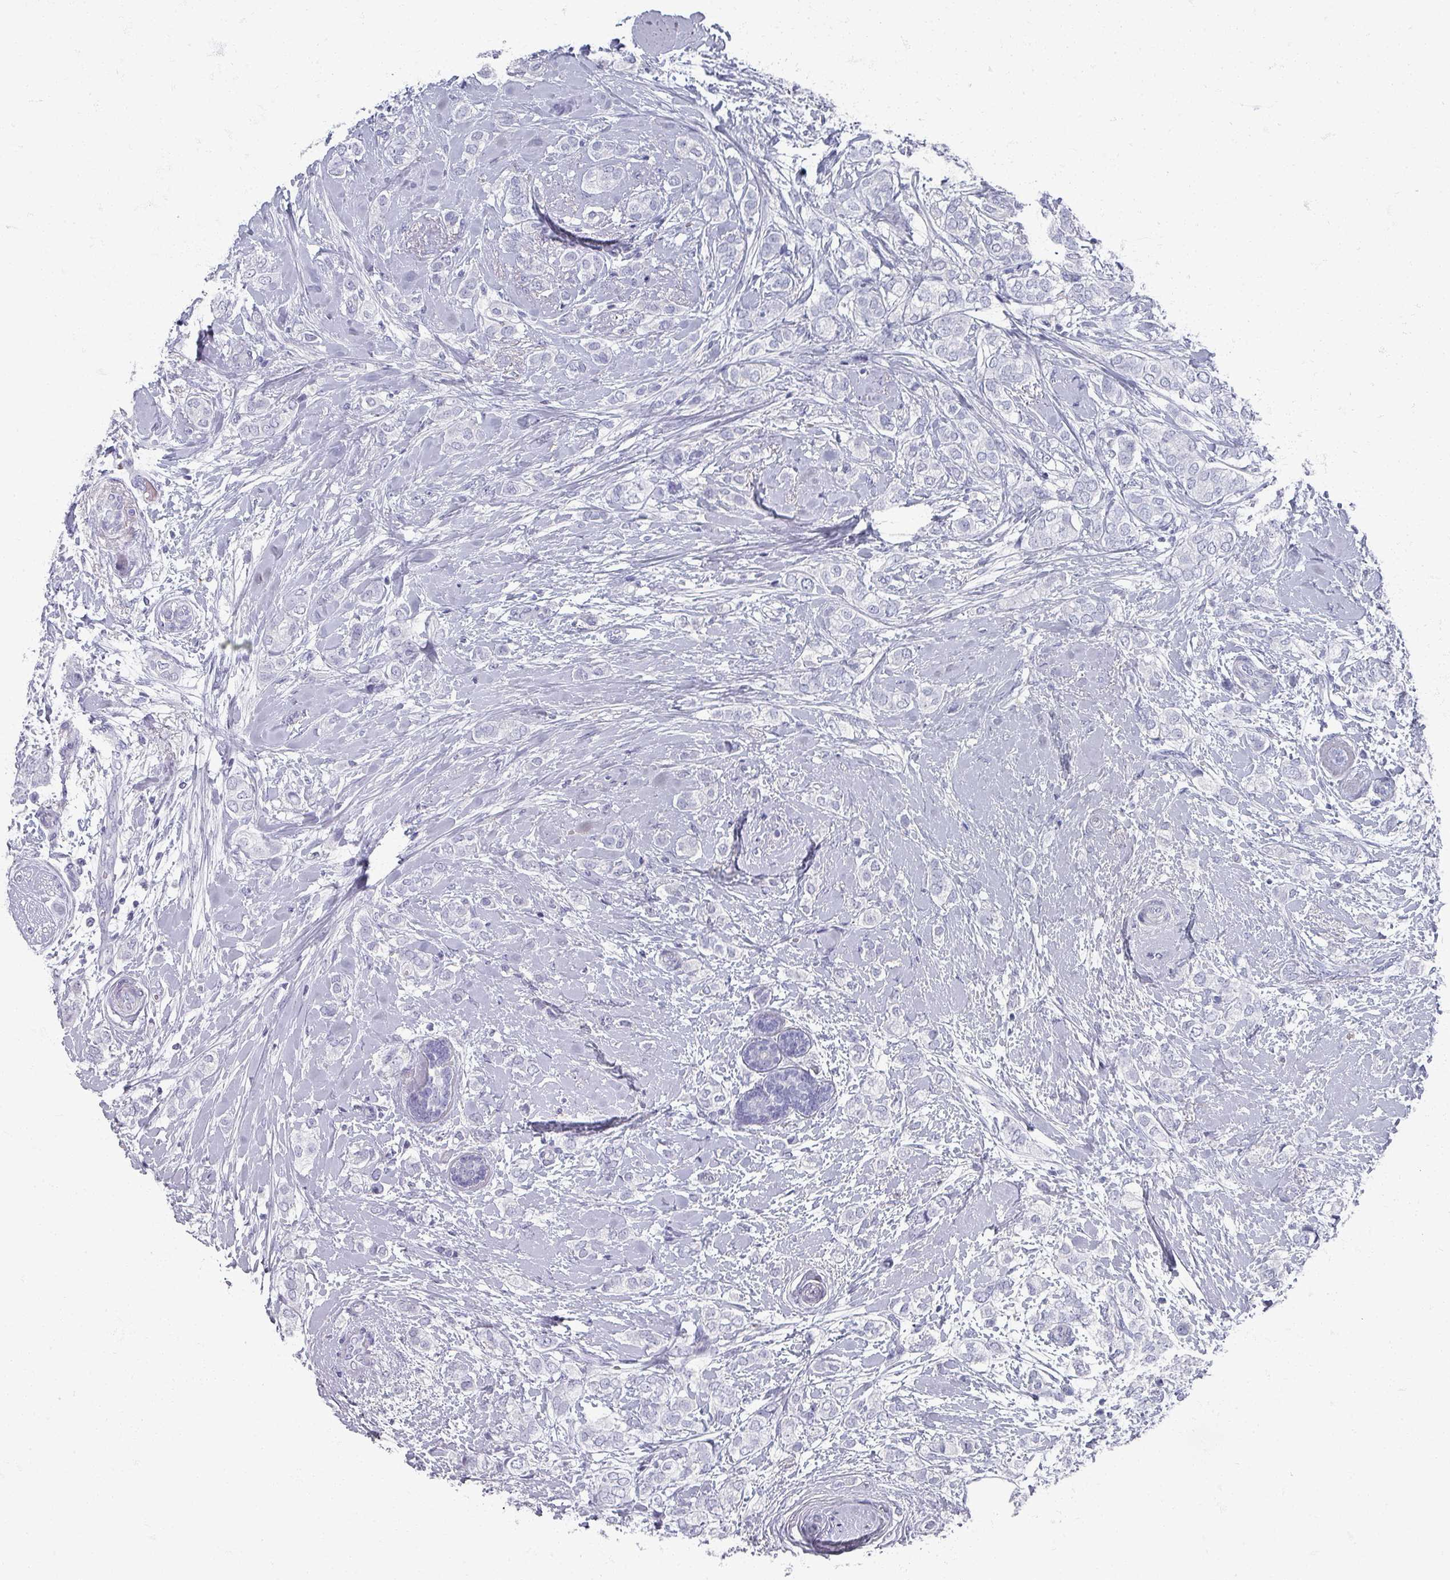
{"staining": {"intensity": "negative", "quantity": "none", "location": "none"}, "tissue": "breast cancer", "cell_type": "Tumor cells", "image_type": "cancer", "snomed": [{"axis": "morphology", "description": "Duct carcinoma"}, {"axis": "topography", "description": "Breast"}], "caption": "The image reveals no staining of tumor cells in breast cancer (invasive ductal carcinoma). Nuclei are stained in blue.", "gene": "OMG", "patient": {"sex": "female", "age": 73}}